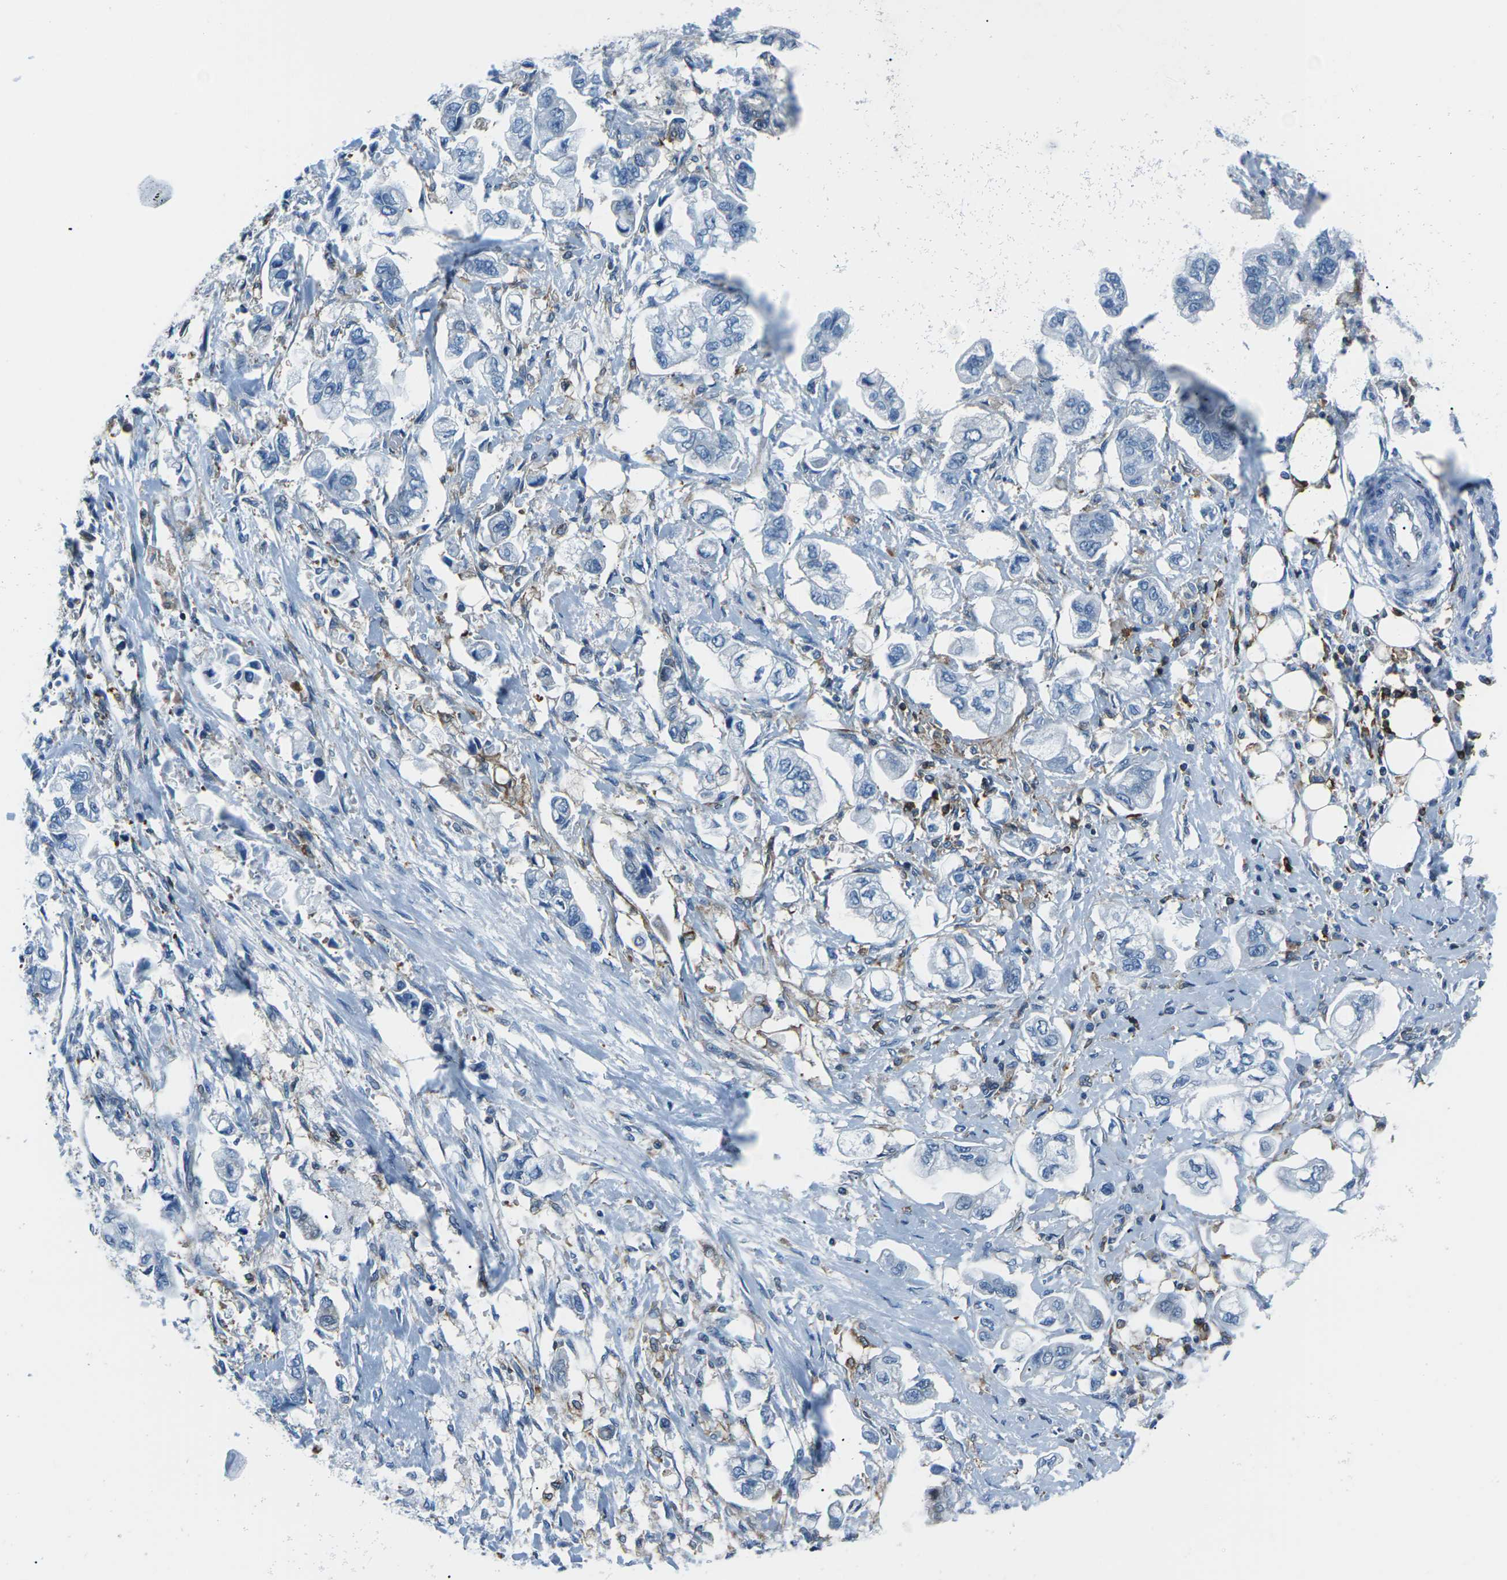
{"staining": {"intensity": "negative", "quantity": "none", "location": "none"}, "tissue": "stomach cancer", "cell_type": "Tumor cells", "image_type": "cancer", "snomed": [{"axis": "morphology", "description": "Adenocarcinoma, NOS"}, {"axis": "topography", "description": "Stomach"}], "caption": "Micrograph shows no protein positivity in tumor cells of stomach adenocarcinoma tissue. Nuclei are stained in blue.", "gene": "SOCS4", "patient": {"sex": "male", "age": 62}}